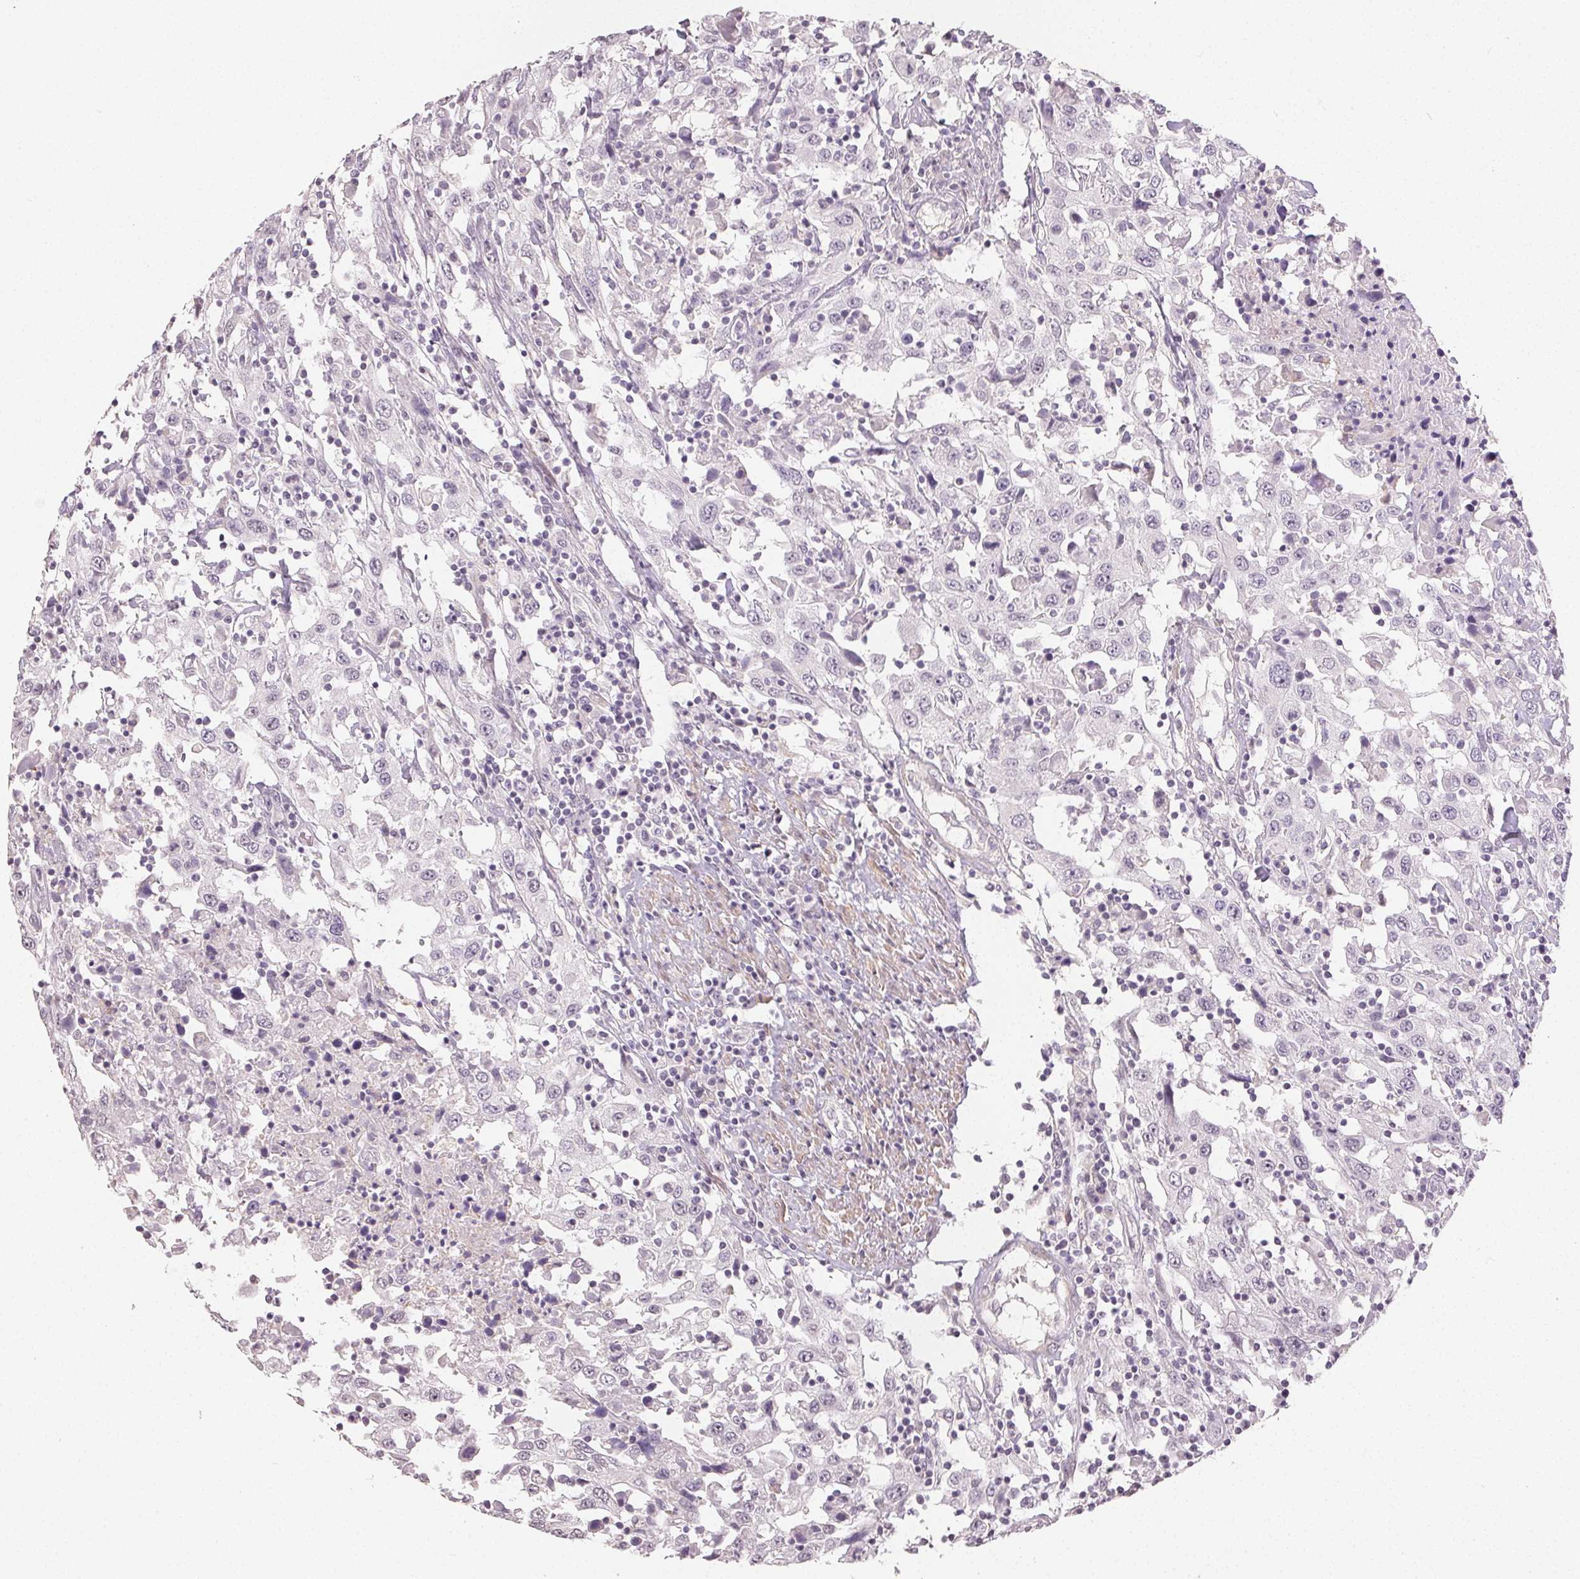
{"staining": {"intensity": "negative", "quantity": "none", "location": "none"}, "tissue": "urothelial cancer", "cell_type": "Tumor cells", "image_type": "cancer", "snomed": [{"axis": "morphology", "description": "Urothelial carcinoma, High grade"}, {"axis": "topography", "description": "Urinary bladder"}], "caption": "The histopathology image displays no staining of tumor cells in high-grade urothelial carcinoma.", "gene": "TMEM174", "patient": {"sex": "male", "age": 61}}